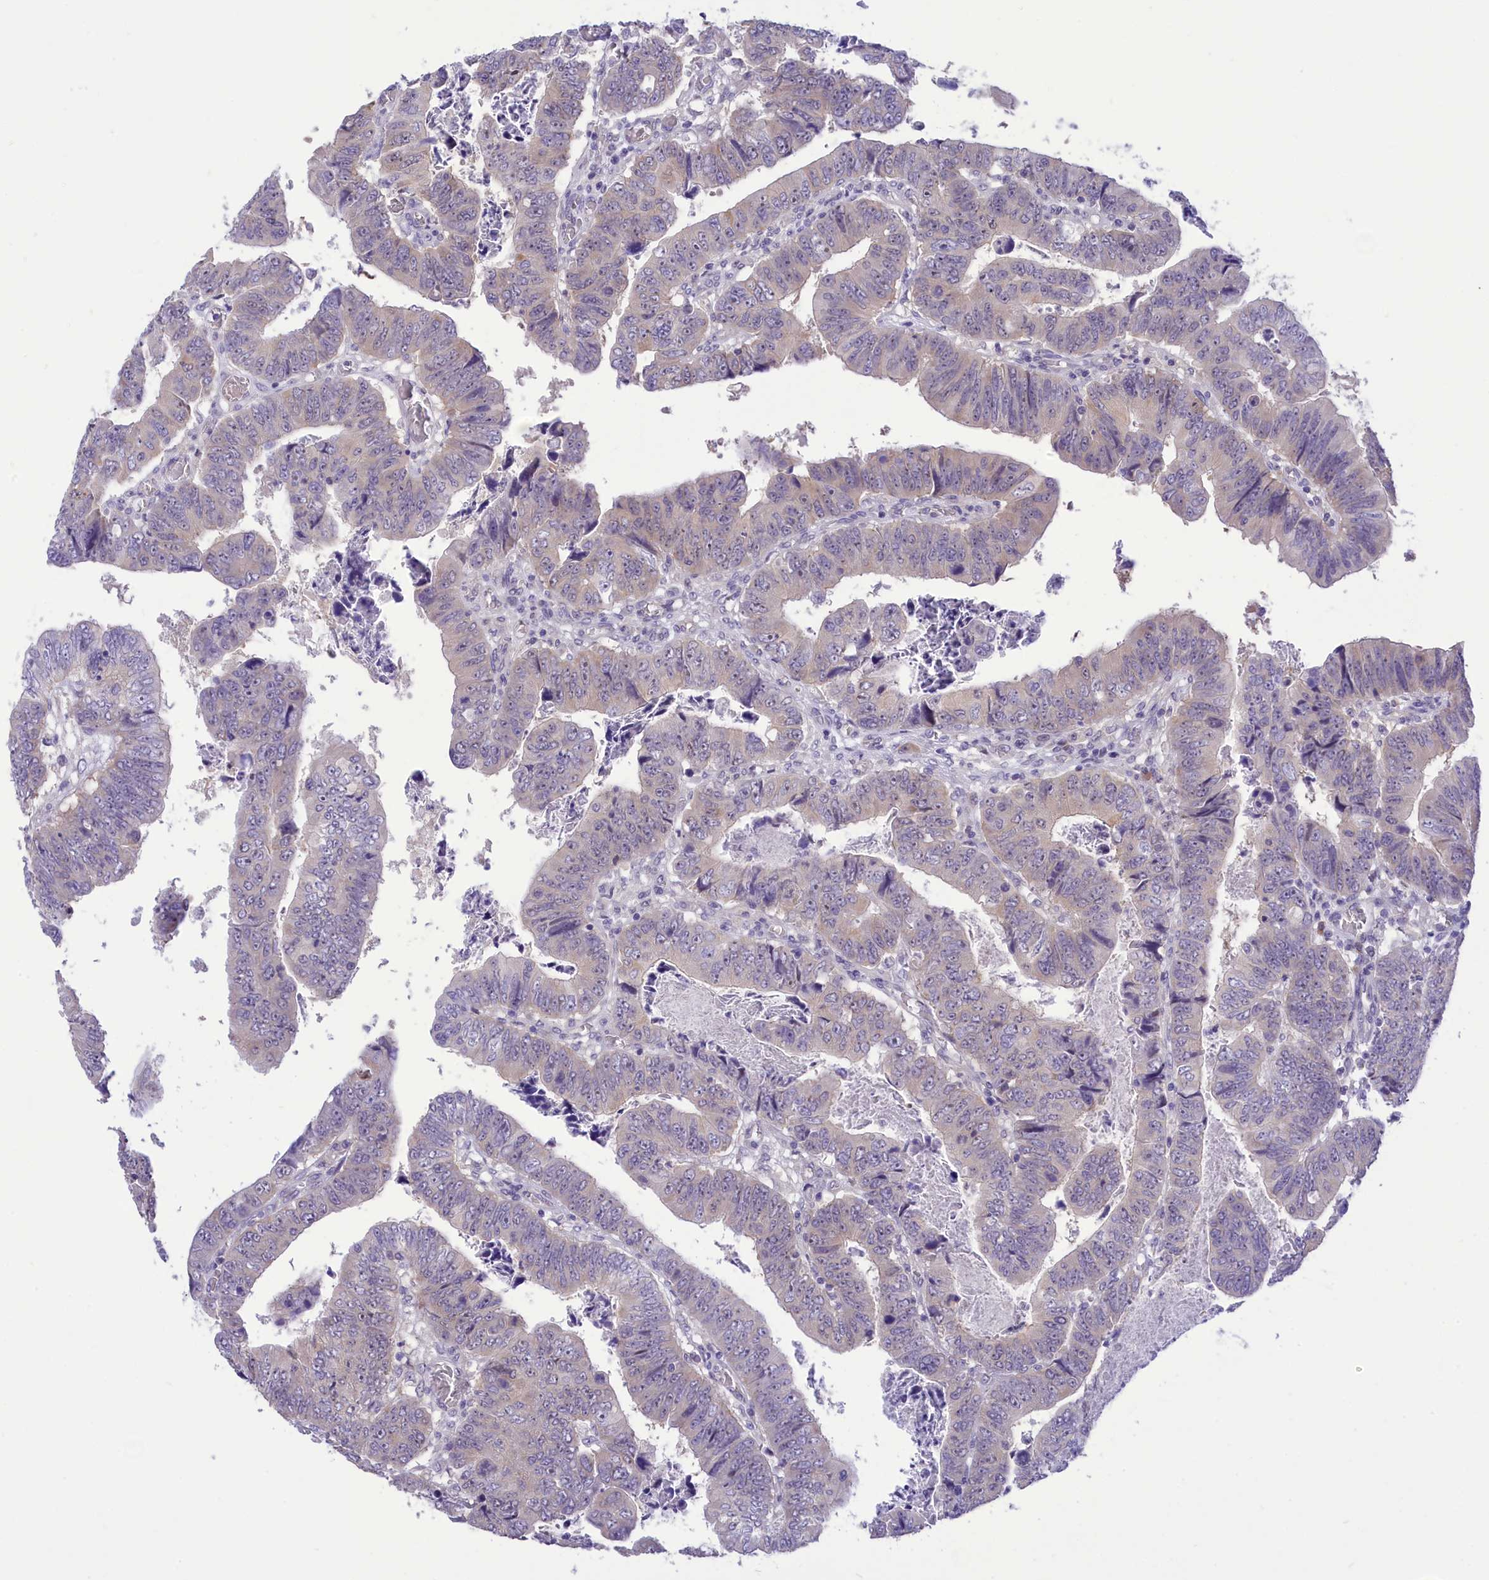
{"staining": {"intensity": "negative", "quantity": "none", "location": "none"}, "tissue": "colorectal cancer", "cell_type": "Tumor cells", "image_type": "cancer", "snomed": [{"axis": "morphology", "description": "Normal tissue, NOS"}, {"axis": "morphology", "description": "Adenocarcinoma, NOS"}, {"axis": "topography", "description": "Rectum"}], "caption": "This histopathology image is of colorectal cancer (adenocarcinoma) stained with immunohistochemistry to label a protein in brown with the nuclei are counter-stained blue. There is no expression in tumor cells. Nuclei are stained in blue.", "gene": "DCAF16", "patient": {"sex": "female", "age": 65}}